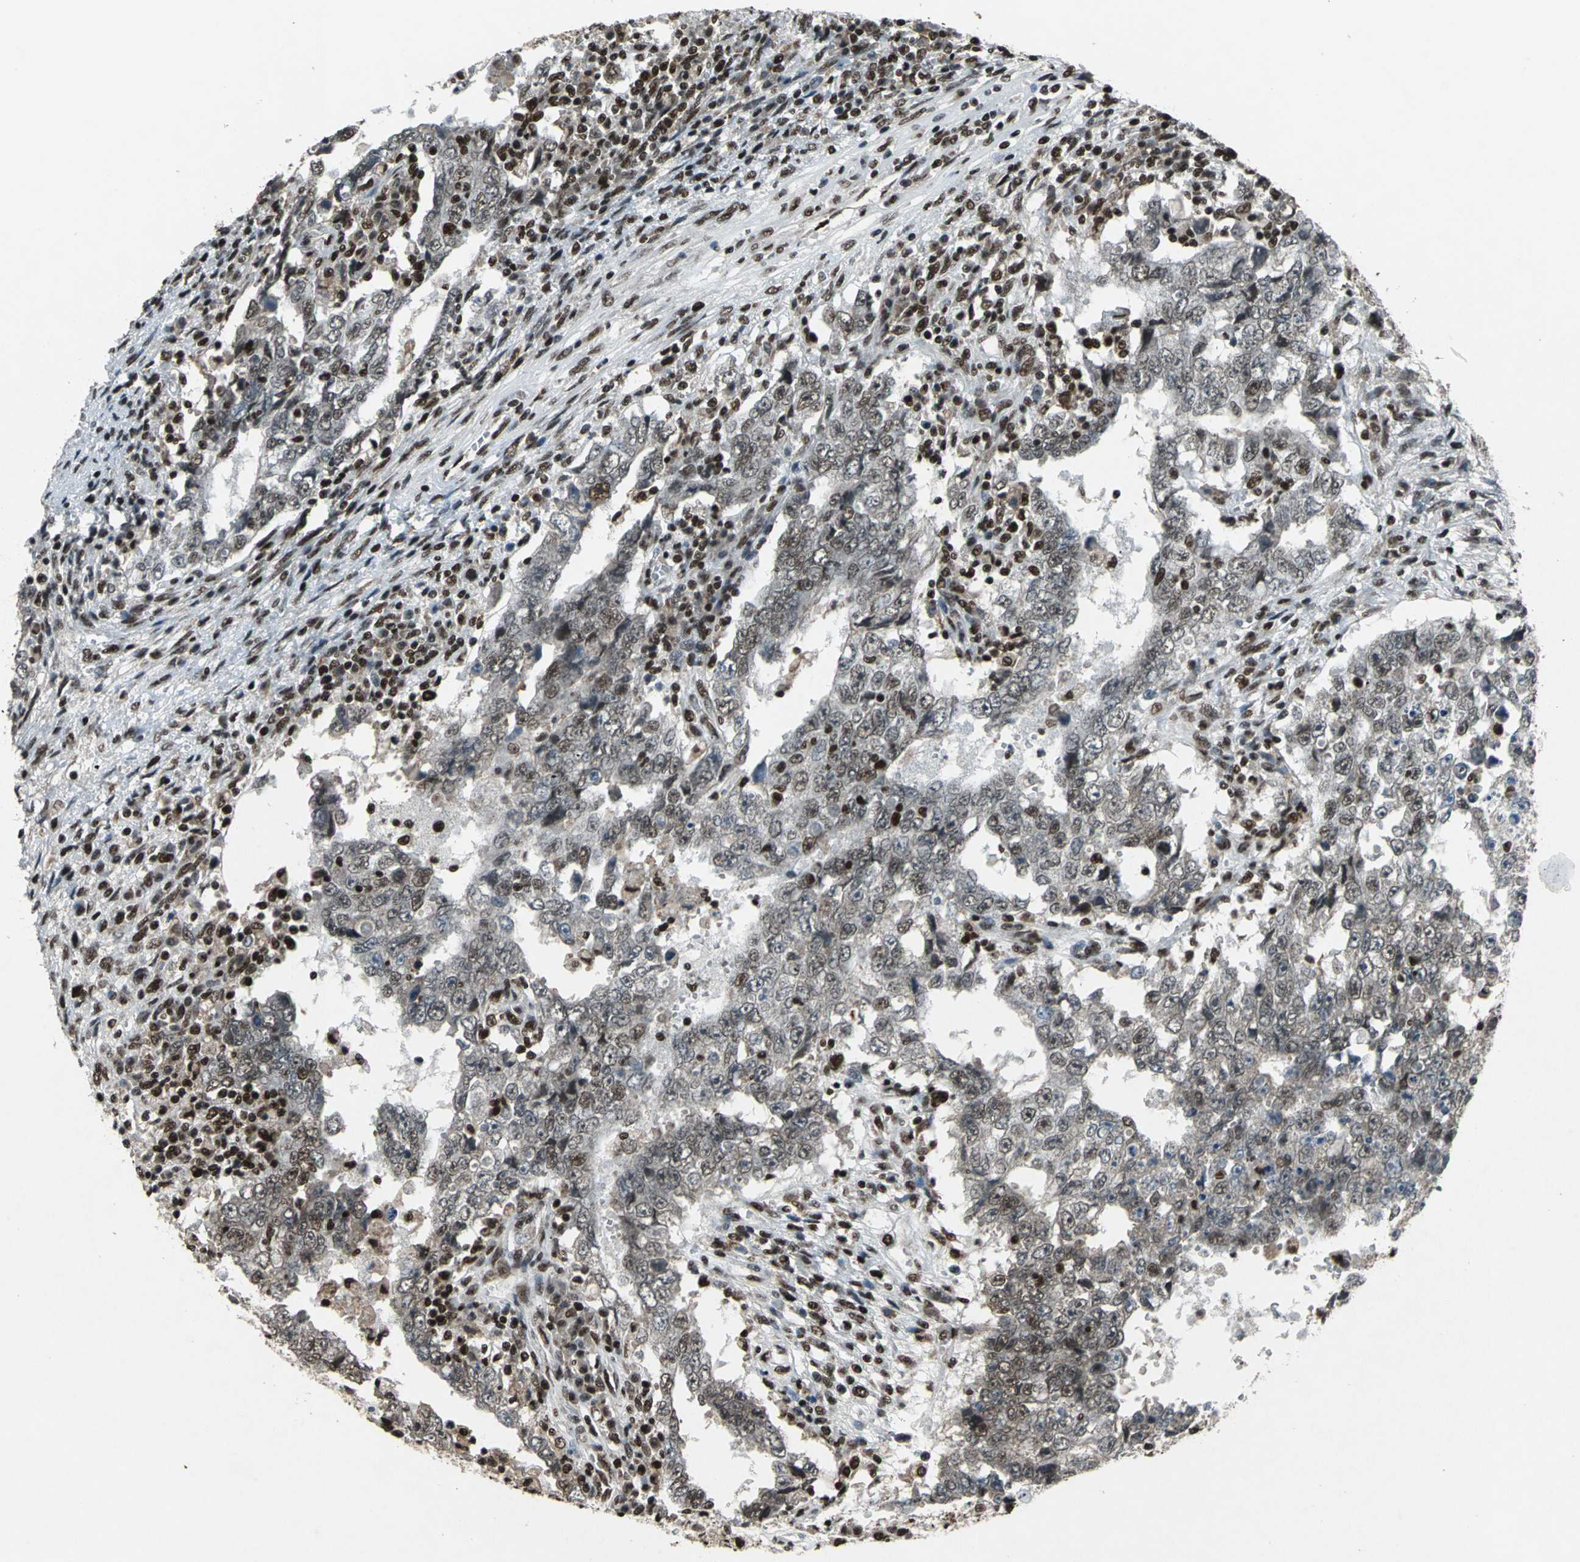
{"staining": {"intensity": "moderate", "quantity": "25%-75%", "location": "nuclear"}, "tissue": "testis cancer", "cell_type": "Tumor cells", "image_type": "cancer", "snomed": [{"axis": "morphology", "description": "Carcinoma, Embryonal, NOS"}, {"axis": "topography", "description": "Testis"}], "caption": "This micrograph displays immunohistochemistry (IHC) staining of human testis cancer (embryonal carcinoma), with medium moderate nuclear expression in approximately 25%-75% of tumor cells.", "gene": "MTA2", "patient": {"sex": "male", "age": 26}}